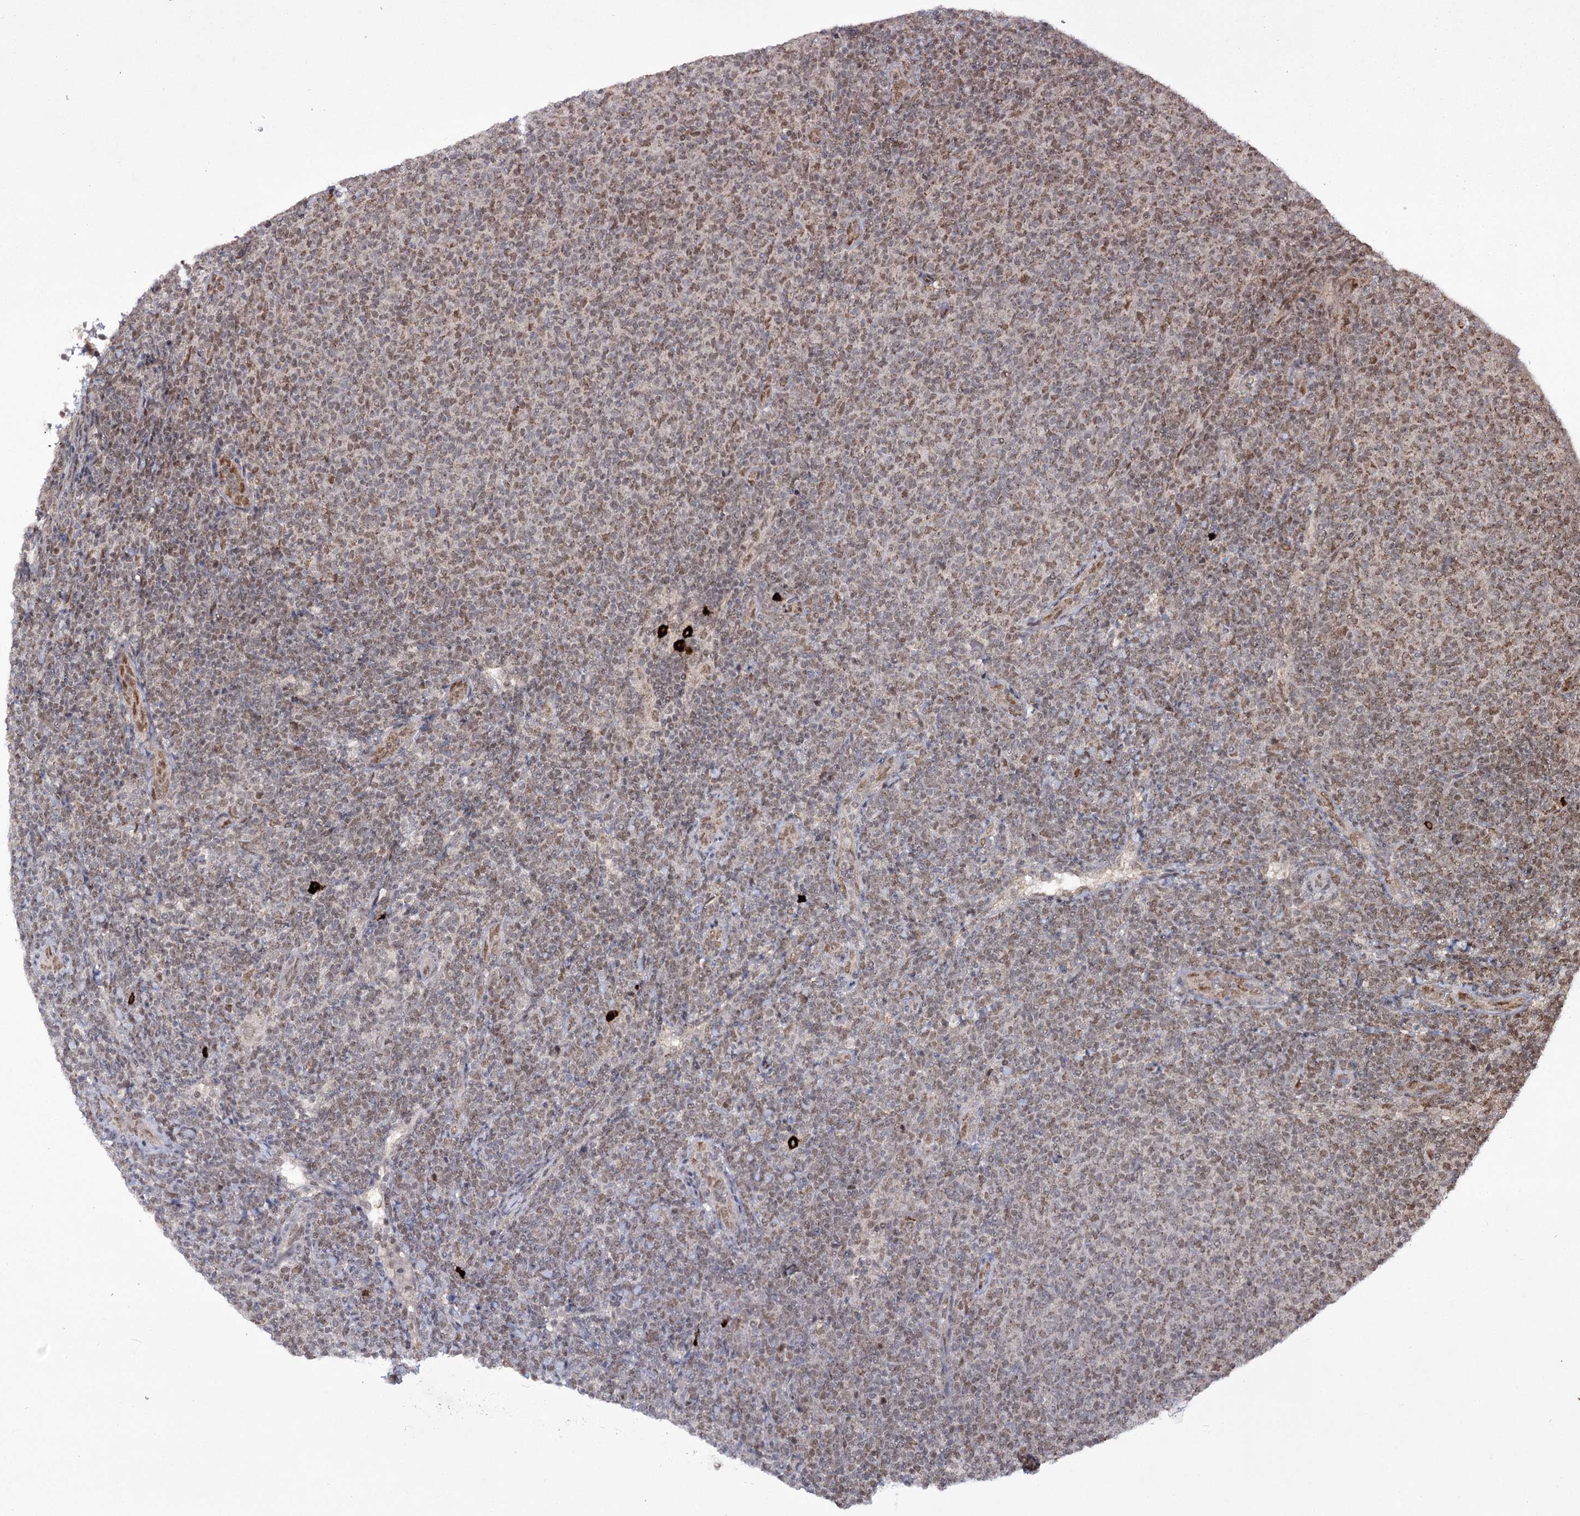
{"staining": {"intensity": "weak", "quantity": "25%-75%", "location": "nuclear"}, "tissue": "lymphoma", "cell_type": "Tumor cells", "image_type": "cancer", "snomed": [{"axis": "morphology", "description": "Malignant lymphoma, non-Hodgkin's type, Low grade"}, {"axis": "topography", "description": "Lymph node"}], "caption": "The immunohistochemical stain shows weak nuclear expression in tumor cells of lymphoma tissue.", "gene": "TRNT1", "patient": {"sex": "male", "age": 66}}